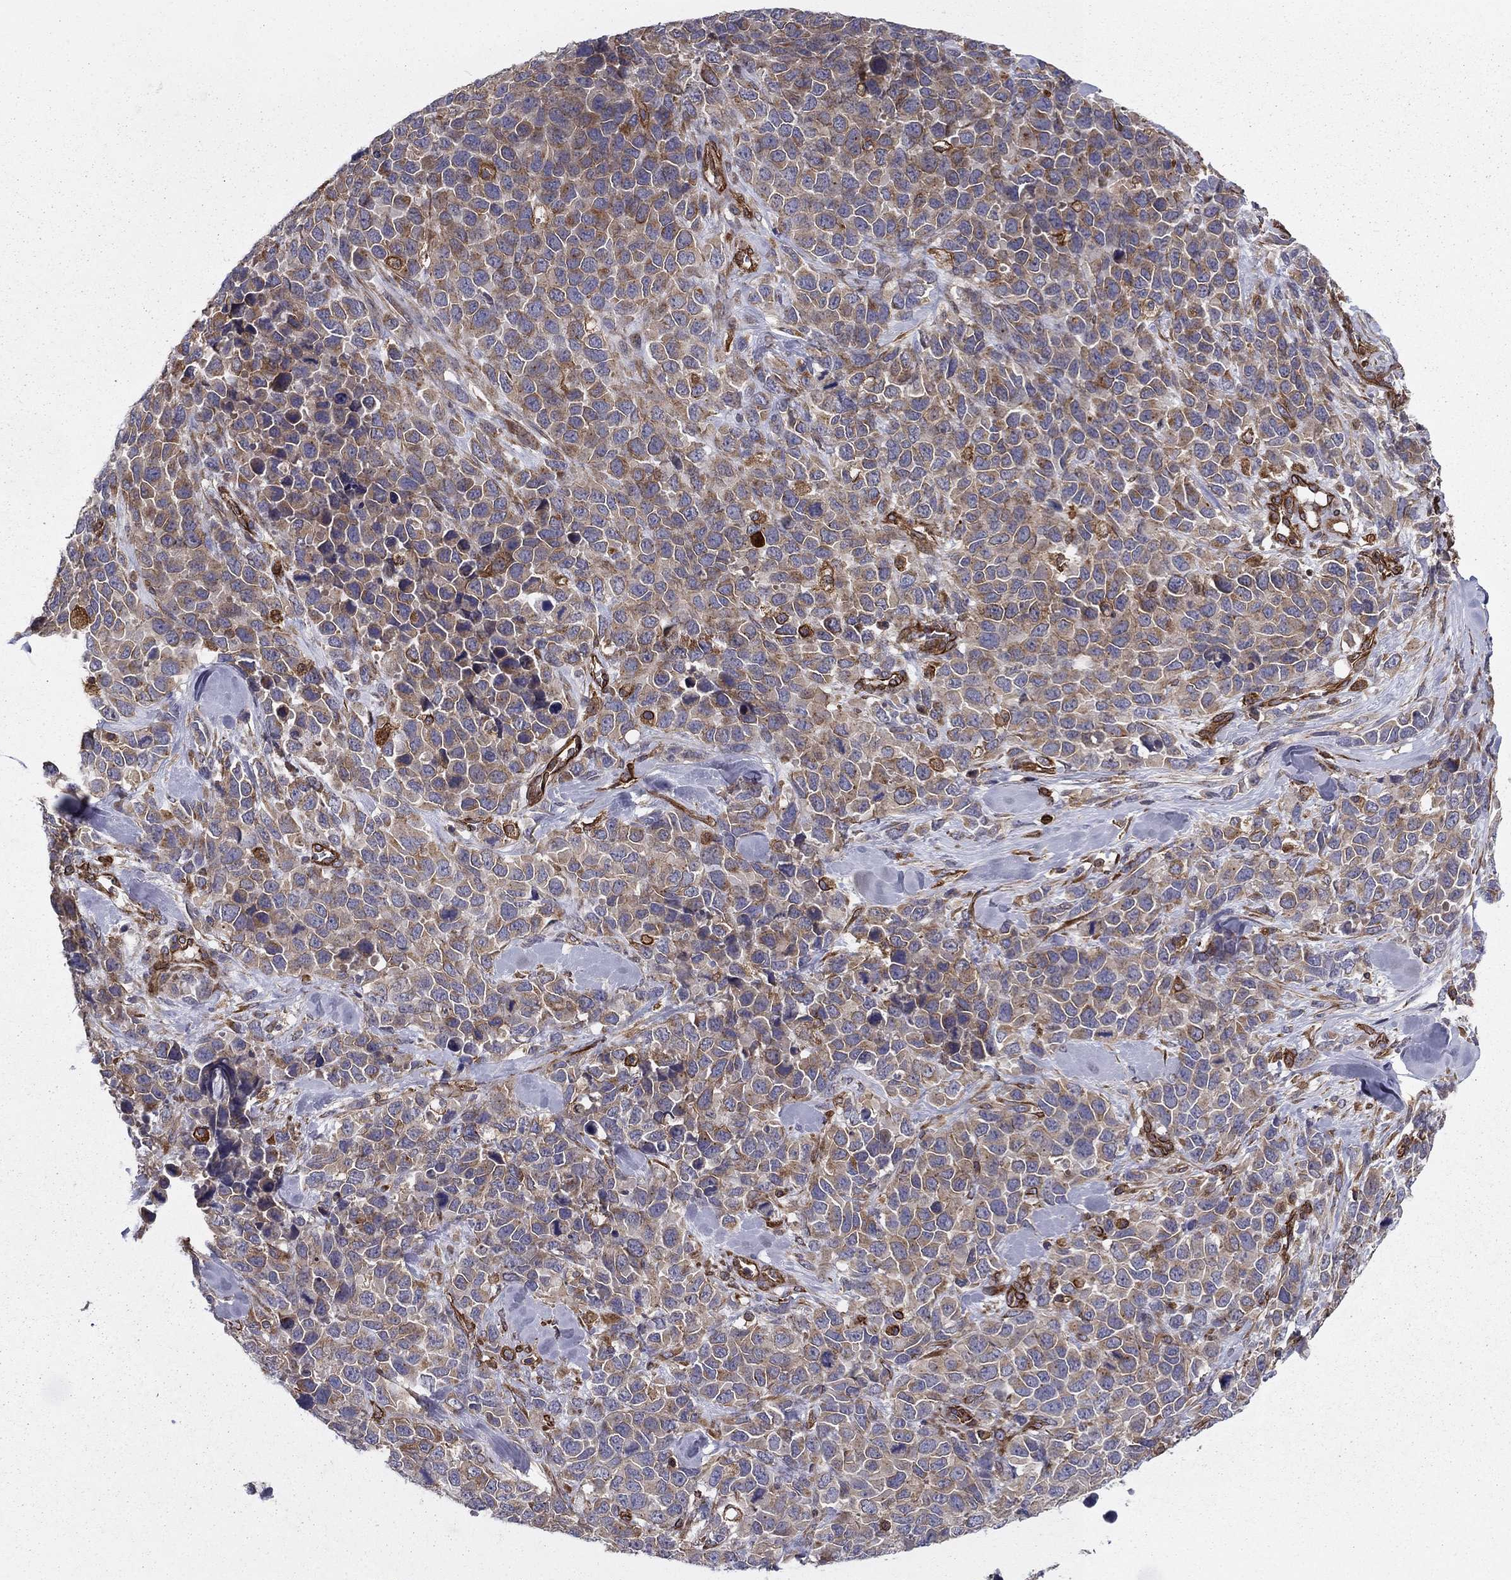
{"staining": {"intensity": "moderate", "quantity": "<25%", "location": "cytoplasmic/membranous"}, "tissue": "melanoma", "cell_type": "Tumor cells", "image_type": "cancer", "snomed": [{"axis": "morphology", "description": "Malignant melanoma, Metastatic site"}, {"axis": "topography", "description": "Skin"}], "caption": "Immunohistochemistry (IHC) image of neoplastic tissue: human melanoma stained using immunohistochemistry (IHC) shows low levels of moderate protein expression localized specifically in the cytoplasmic/membranous of tumor cells, appearing as a cytoplasmic/membranous brown color.", "gene": "SHMT1", "patient": {"sex": "male", "age": 84}}